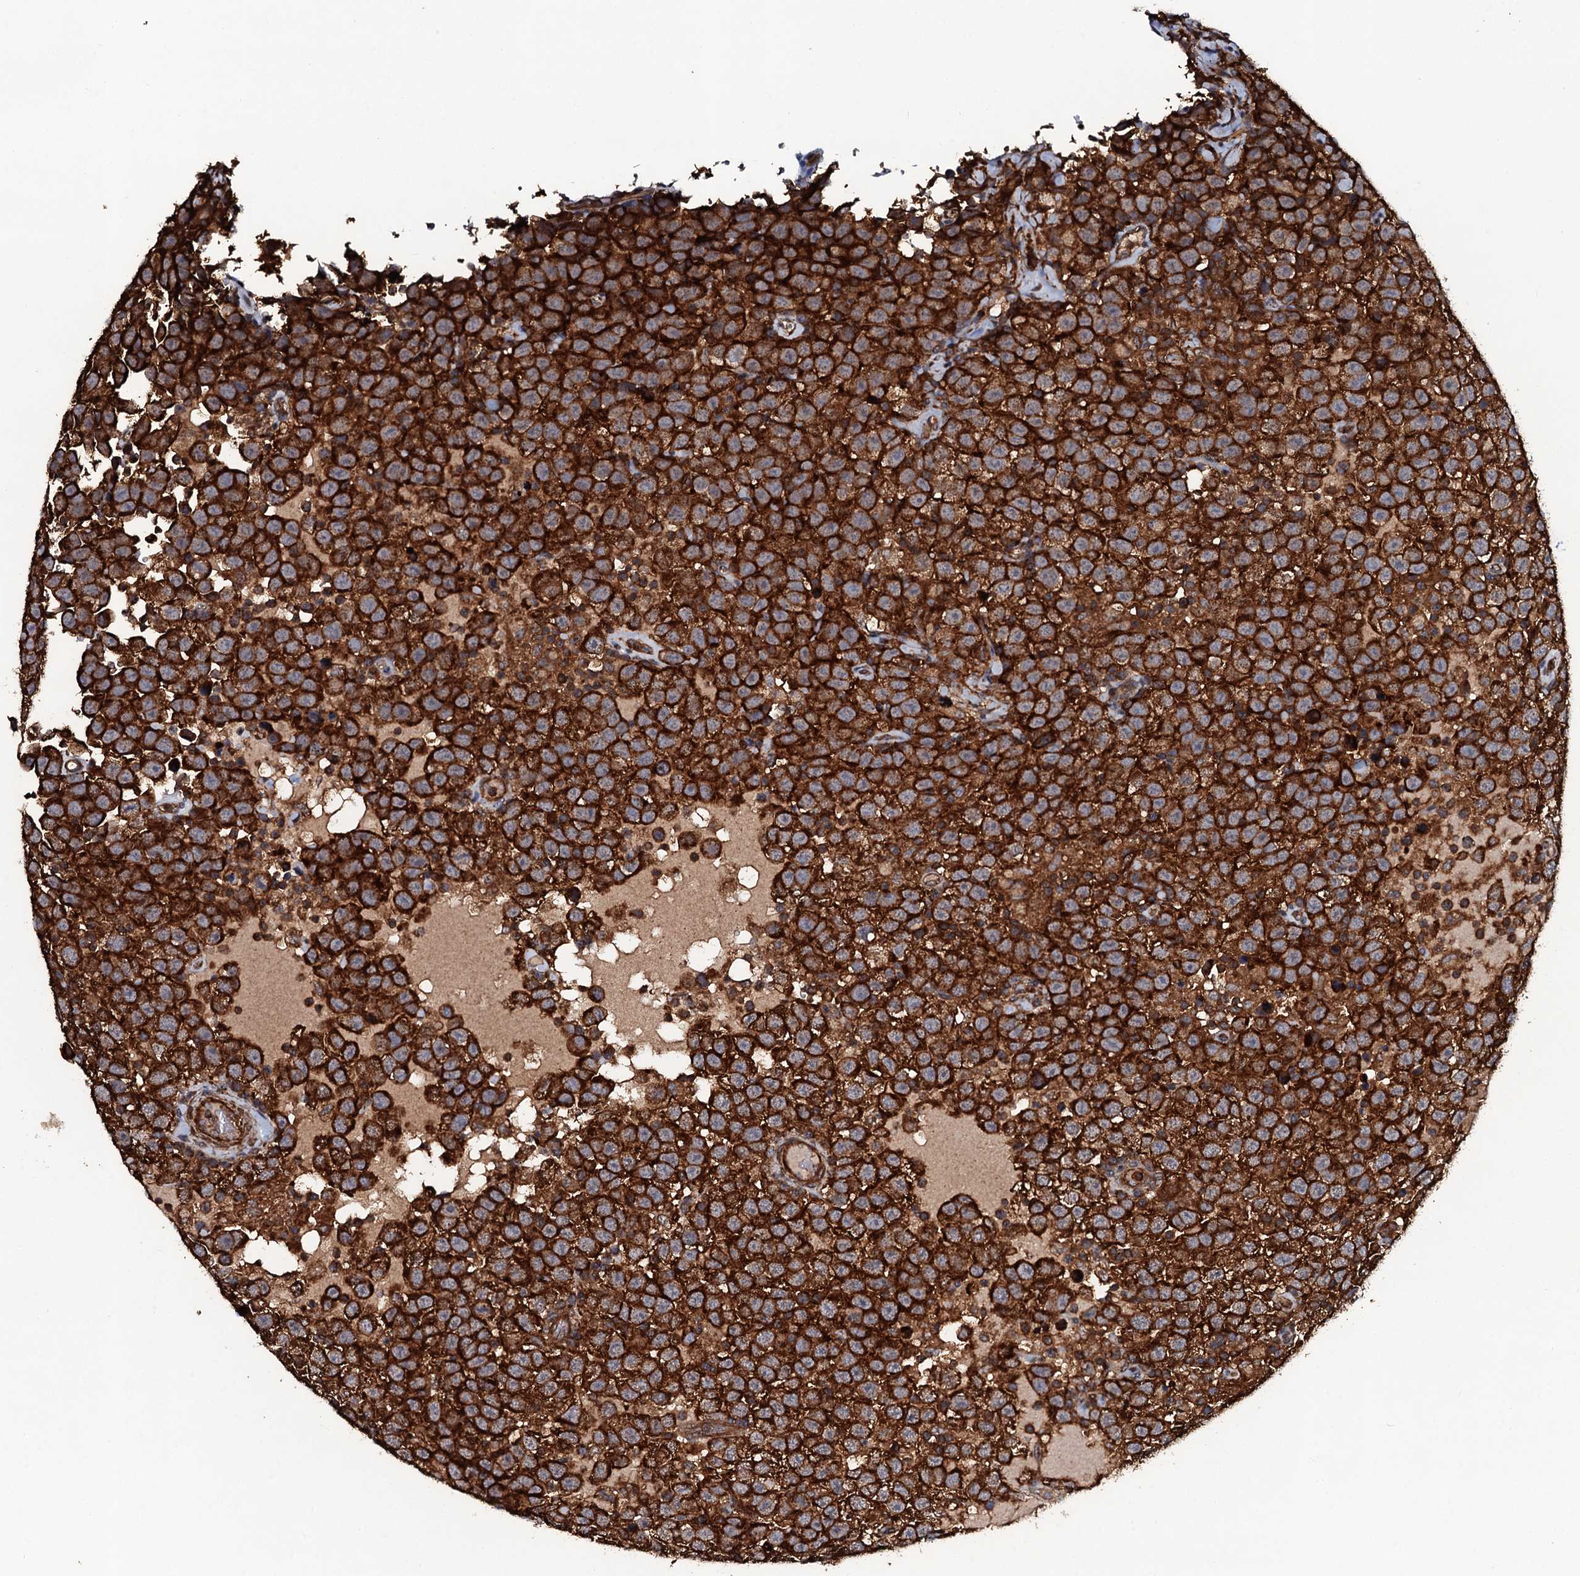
{"staining": {"intensity": "strong", "quantity": ">75%", "location": "cytoplasmic/membranous"}, "tissue": "testis cancer", "cell_type": "Tumor cells", "image_type": "cancer", "snomed": [{"axis": "morphology", "description": "Seminoma, NOS"}, {"axis": "topography", "description": "Testis"}], "caption": "An IHC histopathology image of neoplastic tissue is shown. Protein staining in brown highlights strong cytoplasmic/membranous positivity in seminoma (testis) within tumor cells.", "gene": "VWA8", "patient": {"sex": "male", "age": 41}}